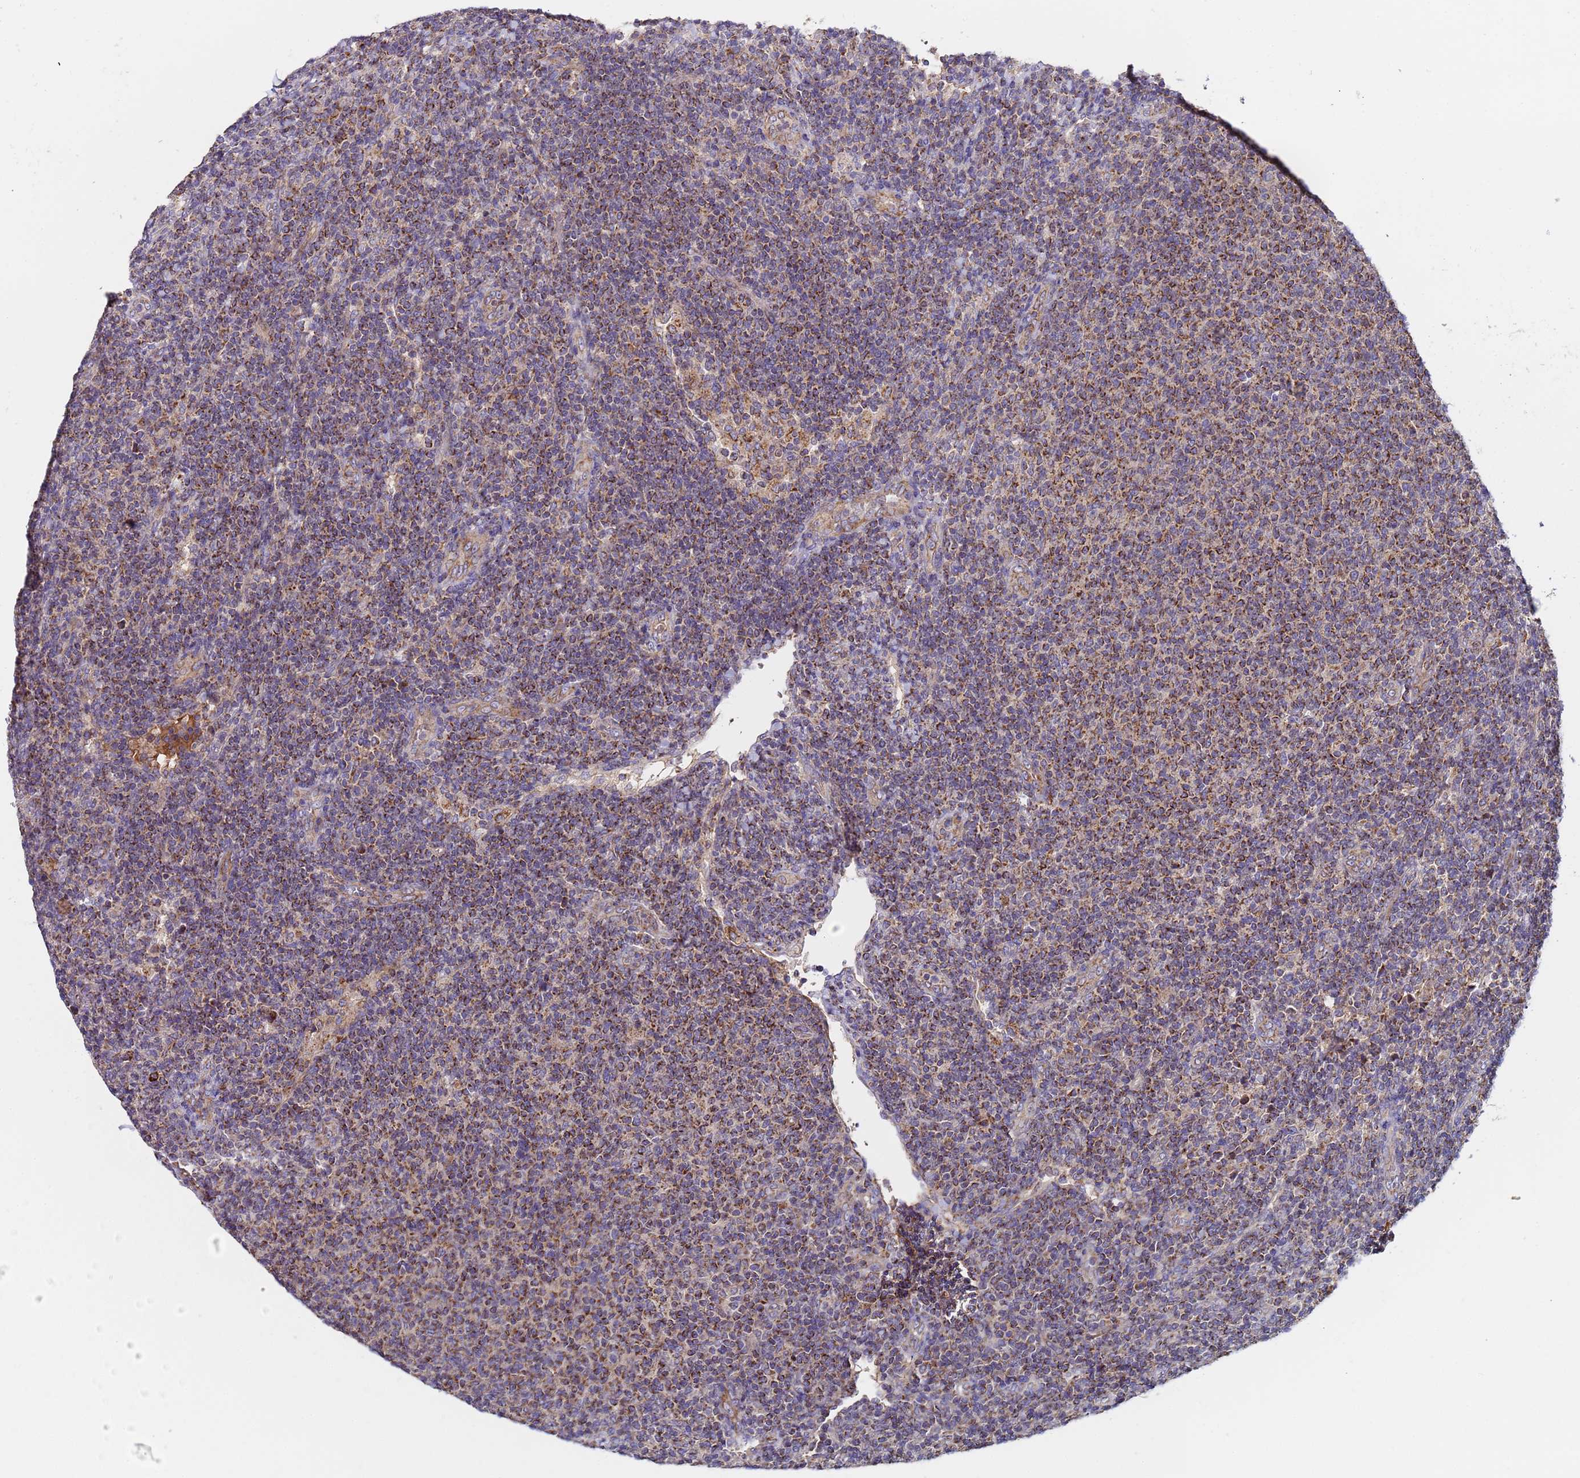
{"staining": {"intensity": "strong", "quantity": "25%-75%", "location": "cytoplasmic/membranous"}, "tissue": "lymphoma", "cell_type": "Tumor cells", "image_type": "cancer", "snomed": [{"axis": "morphology", "description": "Malignant lymphoma, non-Hodgkin's type, Low grade"}, {"axis": "topography", "description": "Lymph node"}], "caption": "Brown immunohistochemical staining in human lymphoma reveals strong cytoplasmic/membranous positivity in approximately 25%-75% of tumor cells. (DAB (3,3'-diaminobenzidine) IHC, brown staining for protein, blue staining for nuclei).", "gene": "TMEM126A", "patient": {"sex": "male", "age": 66}}